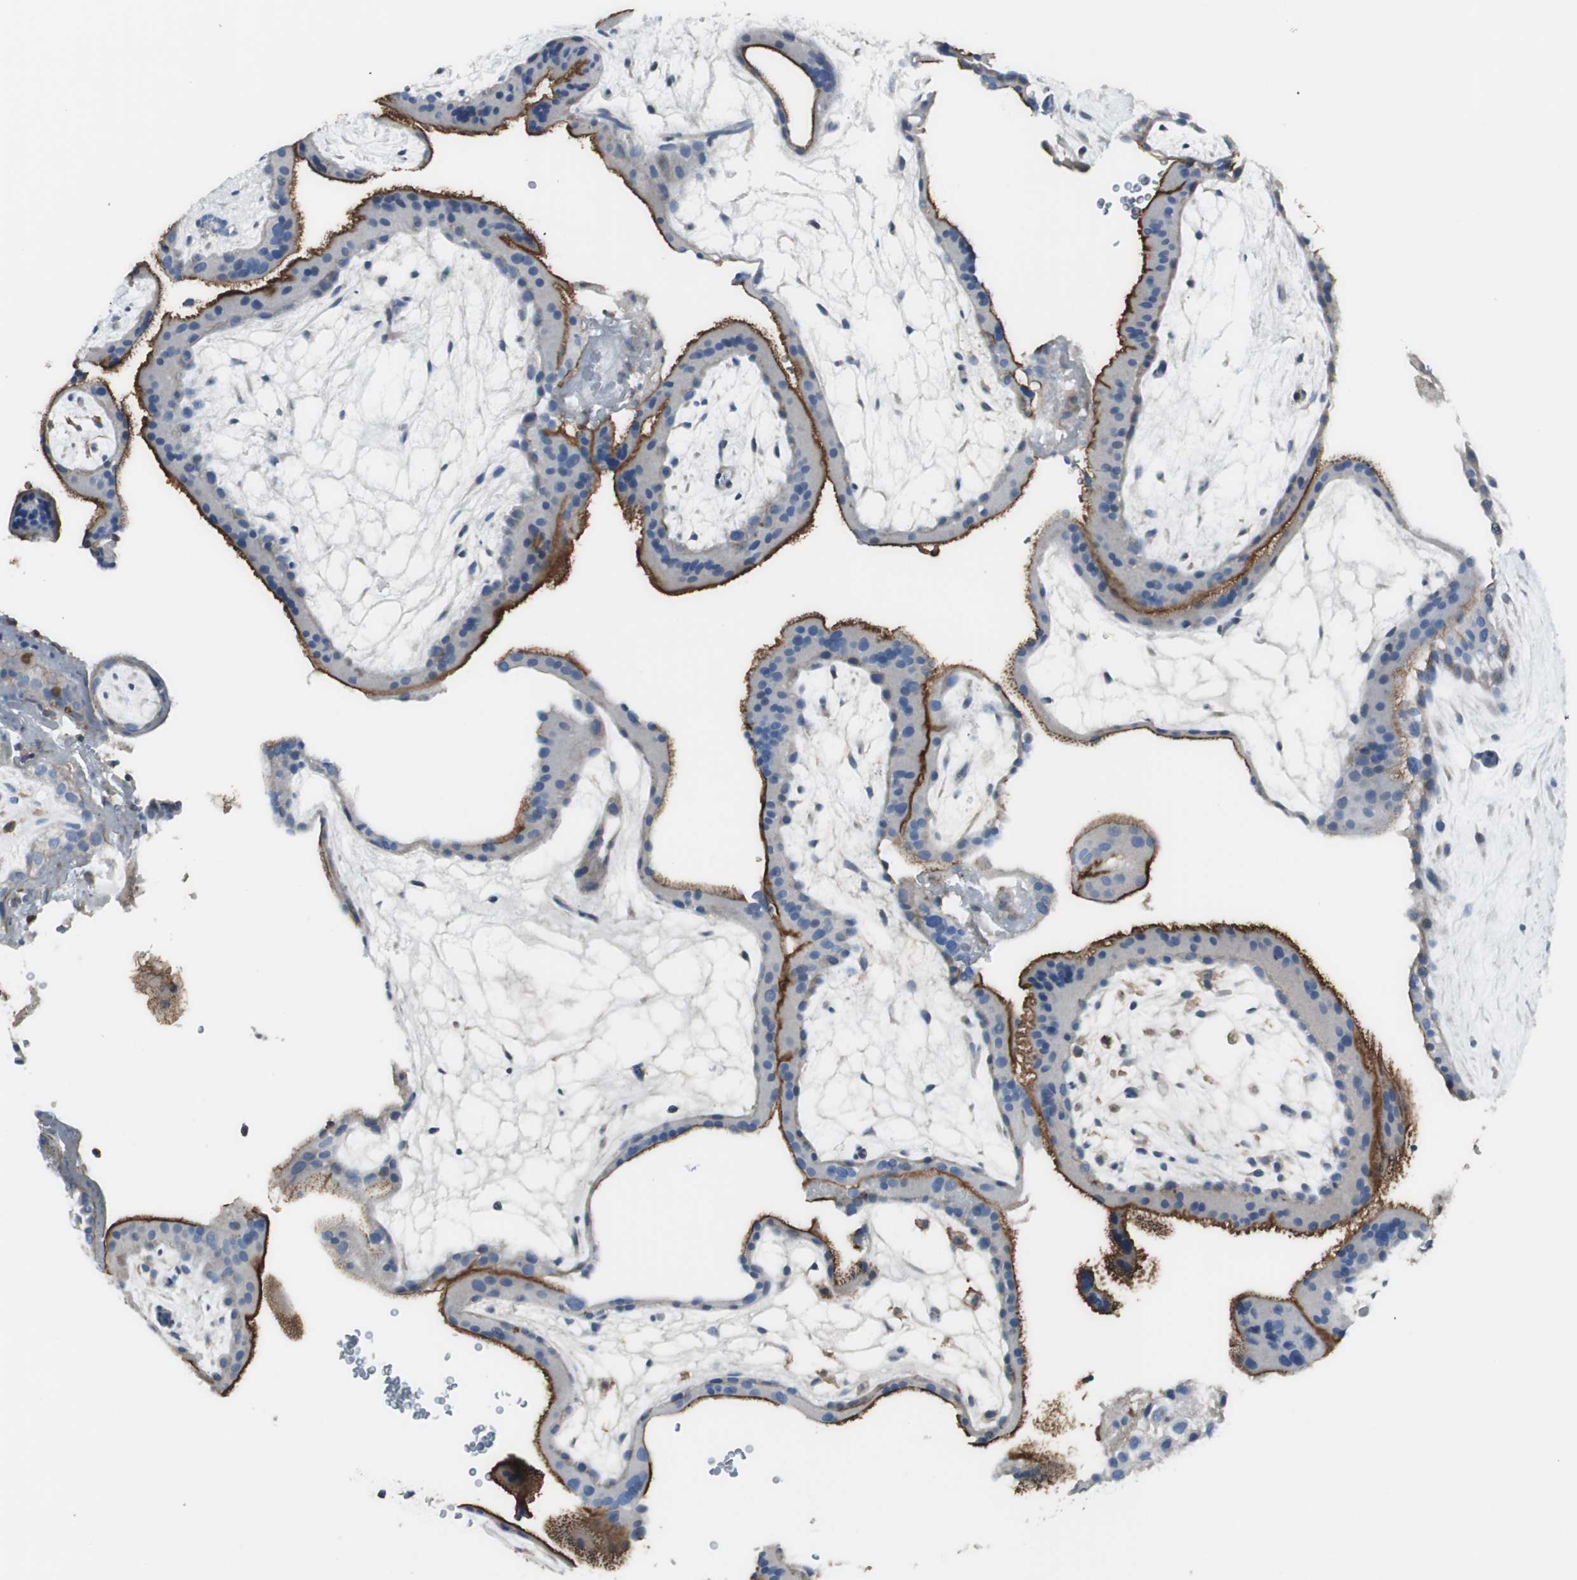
{"staining": {"intensity": "moderate", "quantity": "25%-75%", "location": "cytoplasmic/membranous"}, "tissue": "placenta", "cell_type": "Decidual cells", "image_type": "normal", "snomed": [{"axis": "morphology", "description": "Normal tissue, NOS"}, {"axis": "topography", "description": "Placenta"}], "caption": "IHC image of benign human placenta stained for a protein (brown), which exhibits medium levels of moderate cytoplasmic/membranous positivity in about 25%-75% of decidual cells.", "gene": "SLC9A3R1", "patient": {"sex": "female", "age": 19}}